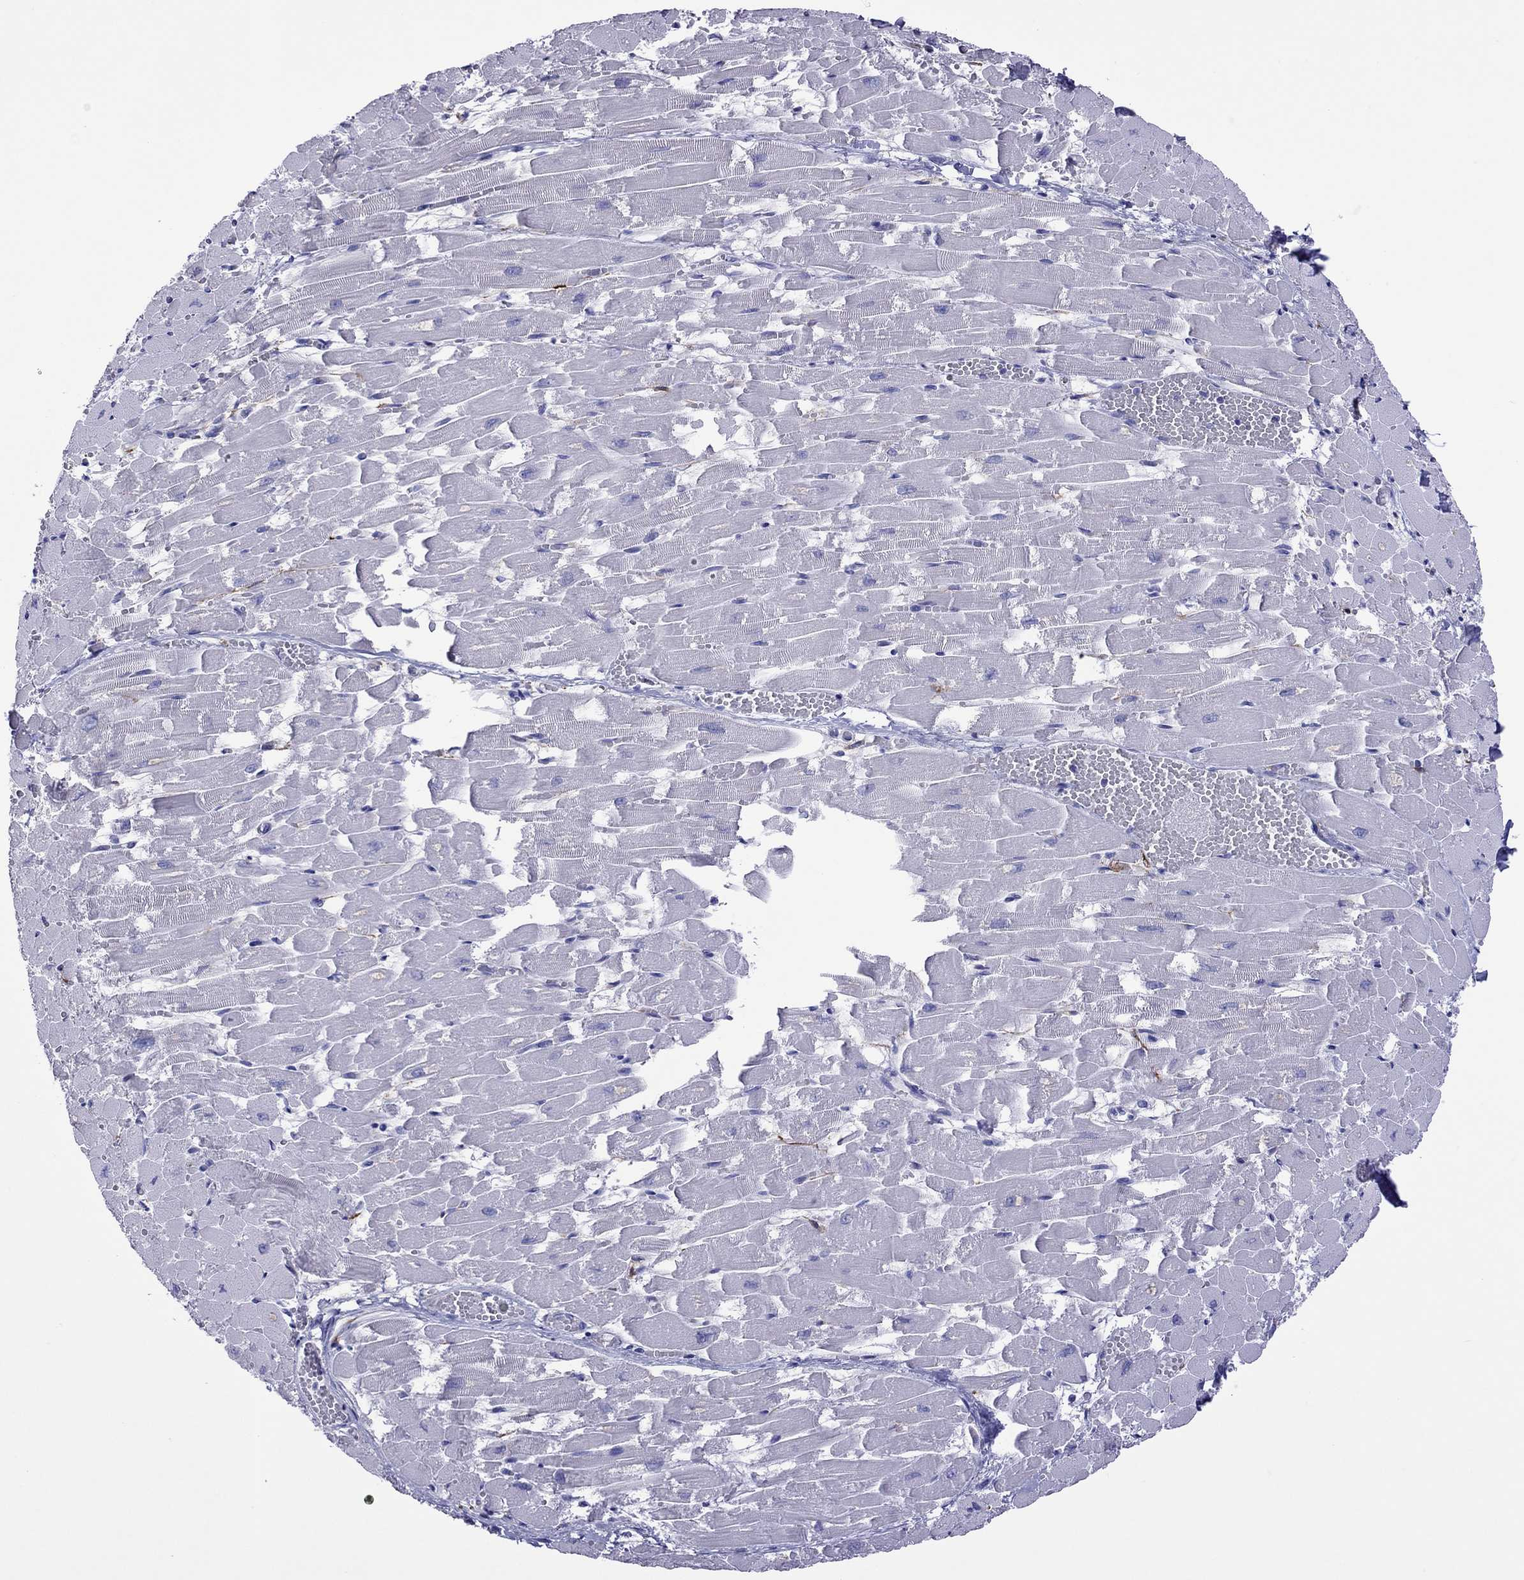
{"staining": {"intensity": "negative", "quantity": "none", "location": "none"}, "tissue": "heart muscle", "cell_type": "Cardiomyocytes", "image_type": "normal", "snomed": [{"axis": "morphology", "description": "Normal tissue, NOS"}, {"axis": "topography", "description": "Heart"}], "caption": "DAB immunohistochemical staining of unremarkable human heart muscle exhibits no significant expression in cardiomyocytes.", "gene": "MPZ", "patient": {"sex": "female", "age": 52}}